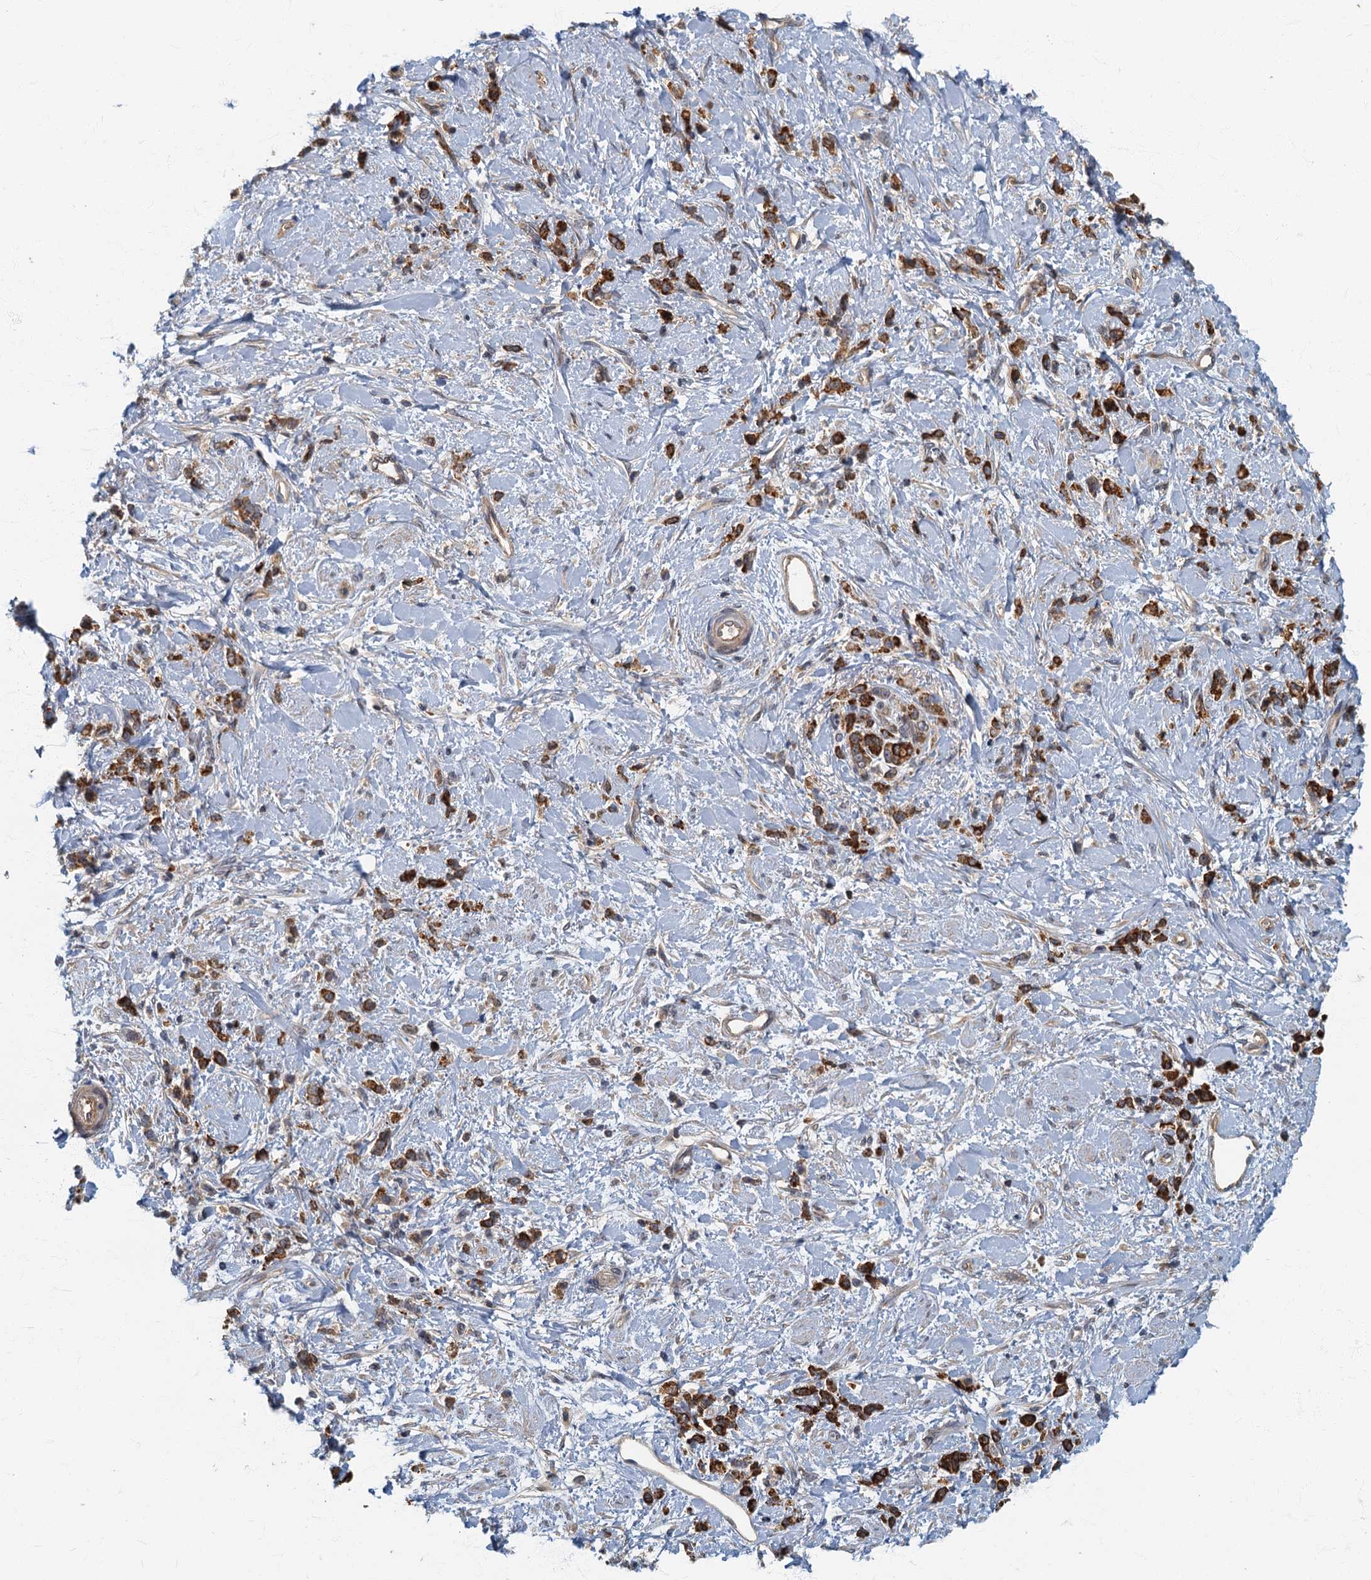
{"staining": {"intensity": "strong", "quantity": ">75%", "location": "cytoplasmic/membranous"}, "tissue": "stomach cancer", "cell_type": "Tumor cells", "image_type": "cancer", "snomed": [{"axis": "morphology", "description": "Adenocarcinoma, NOS"}, {"axis": "topography", "description": "Stomach"}], "caption": "Adenocarcinoma (stomach) stained for a protein (brown) reveals strong cytoplasmic/membranous positive expression in about >75% of tumor cells.", "gene": "CKAP2L", "patient": {"sex": "female", "age": 60}}